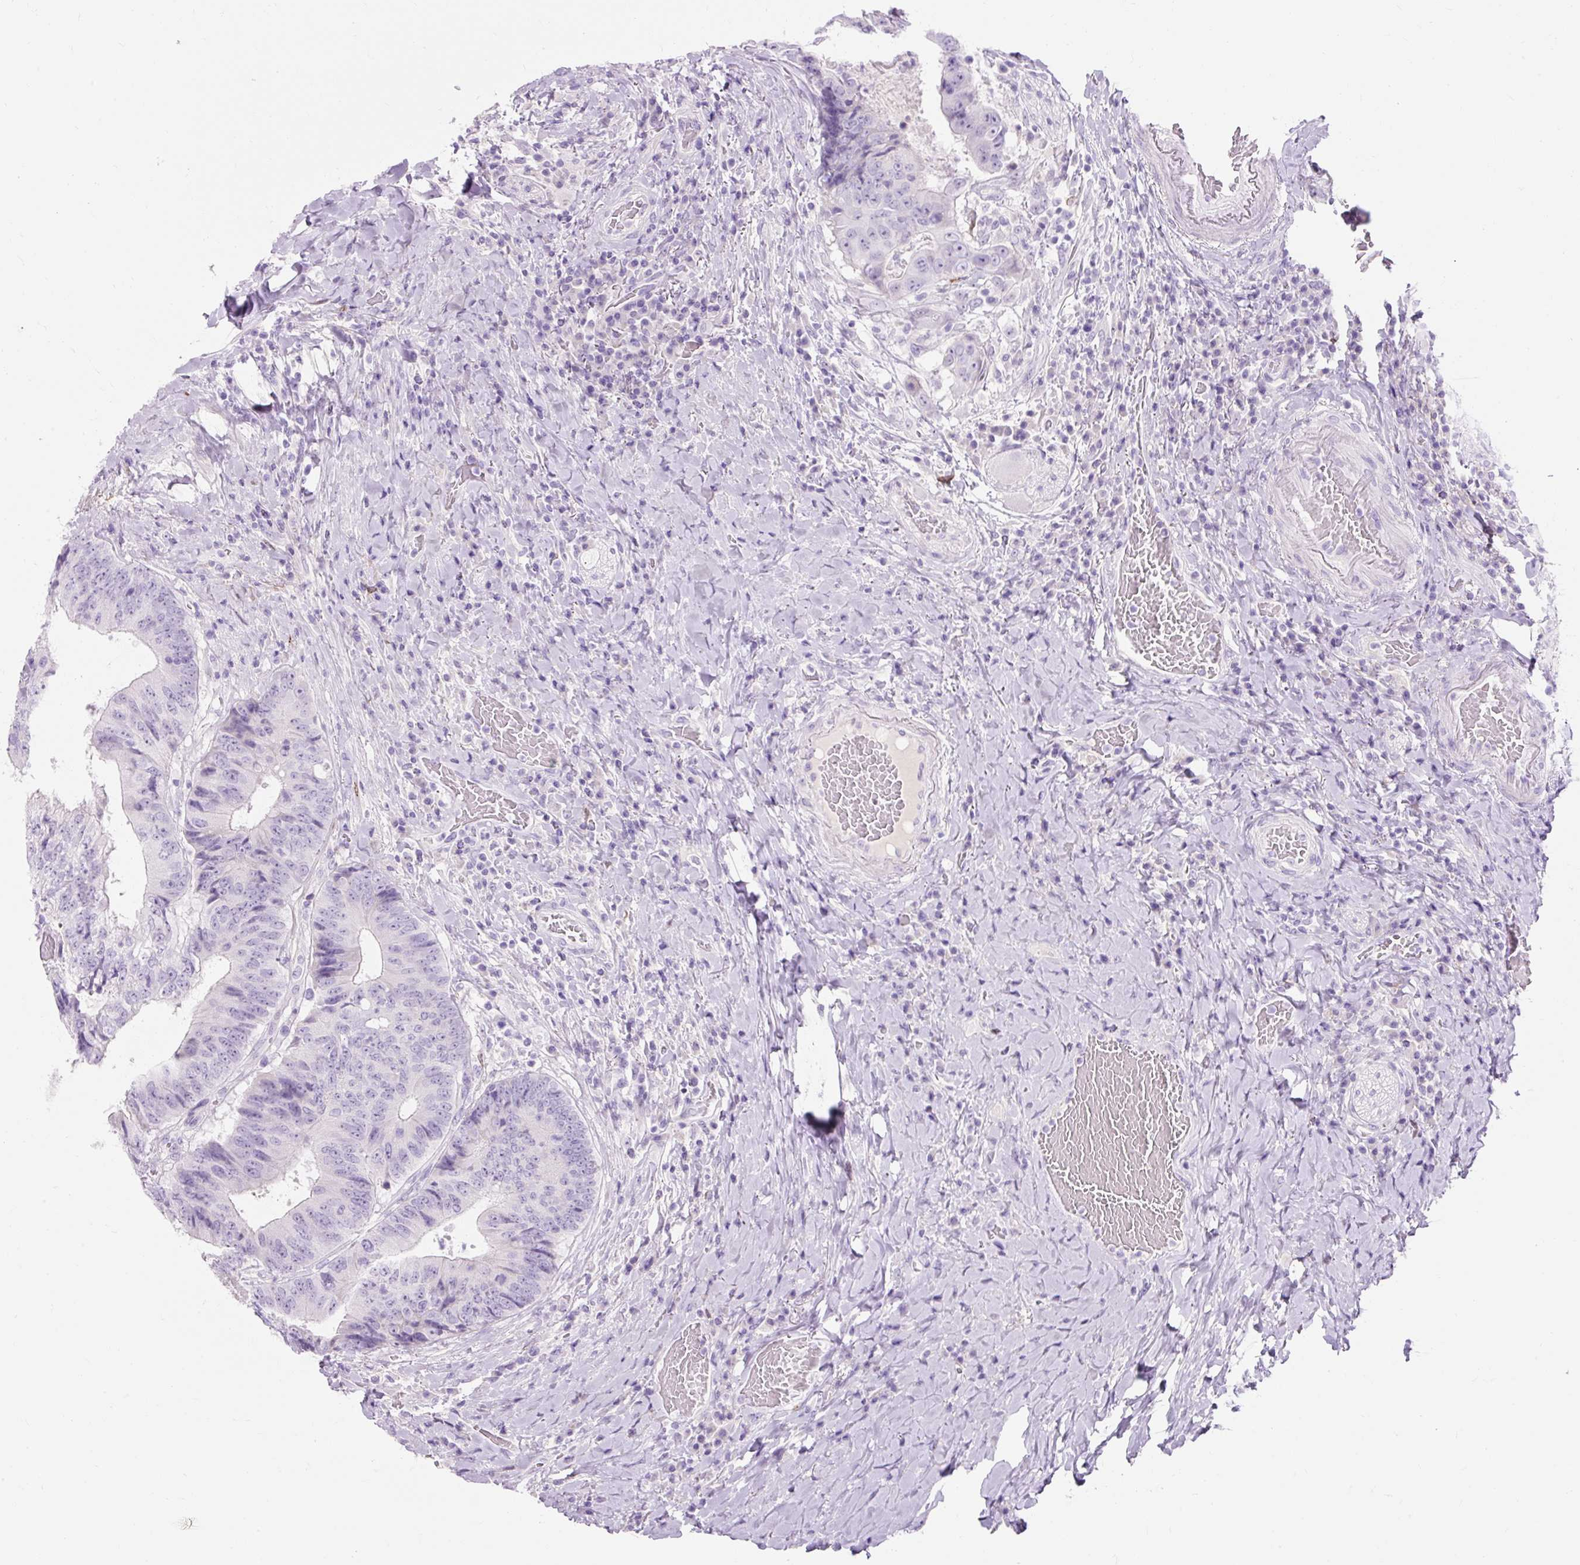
{"staining": {"intensity": "negative", "quantity": "none", "location": "none"}, "tissue": "colorectal cancer", "cell_type": "Tumor cells", "image_type": "cancer", "snomed": [{"axis": "morphology", "description": "Adenocarcinoma, NOS"}, {"axis": "topography", "description": "Rectum"}], "caption": "The histopathology image demonstrates no staining of tumor cells in colorectal cancer (adenocarcinoma).", "gene": "CLDN25", "patient": {"sex": "male", "age": 72}}